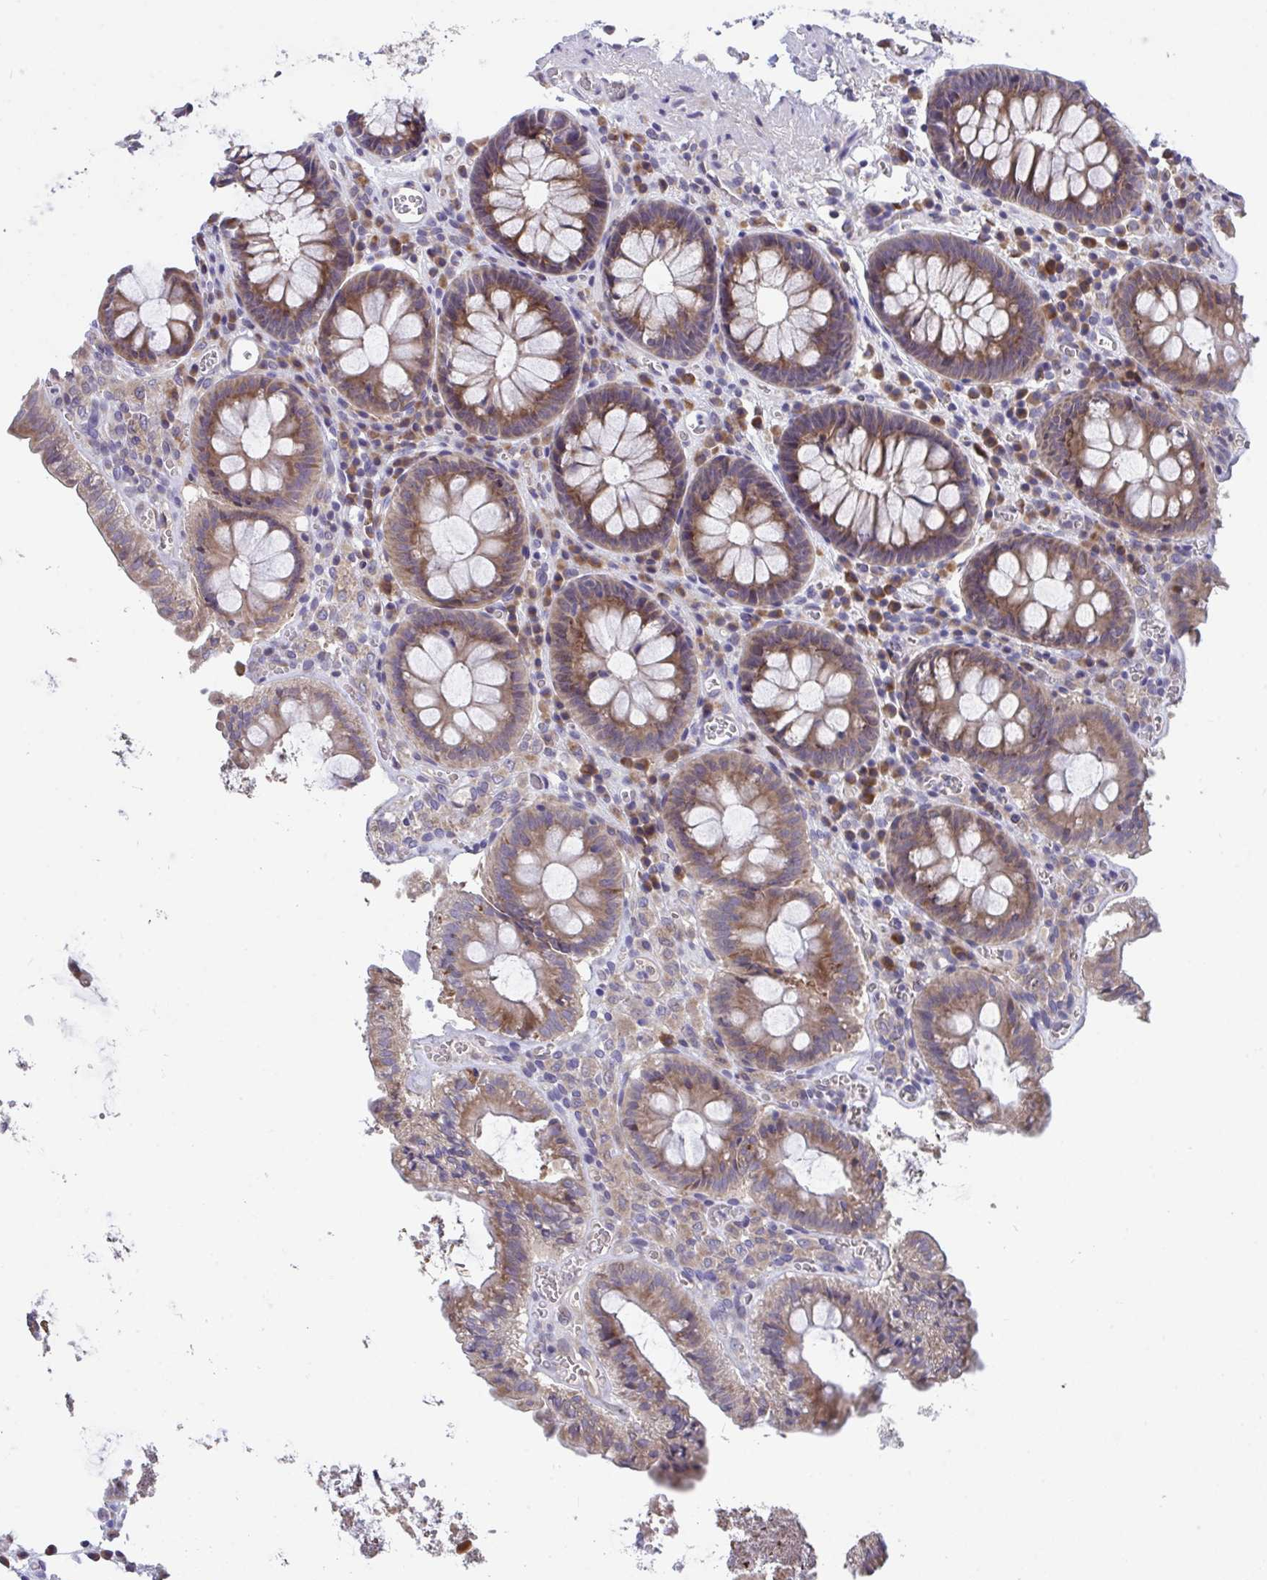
{"staining": {"intensity": "weak", "quantity": ">75%", "location": "cytoplasmic/membranous"}, "tissue": "colon", "cell_type": "Endothelial cells", "image_type": "normal", "snomed": [{"axis": "morphology", "description": "Normal tissue, NOS"}, {"axis": "topography", "description": "Colon"}, {"axis": "topography", "description": "Peripheral nerve tissue"}], "caption": "This is an image of immunohistochemistry (IHC) staining of benign colon, which shows weak positivity in the cytoplasmic/membranous of endothelial cells.", "gene": "SUSD4", "patient": {"sex": "male", "age": 84}}